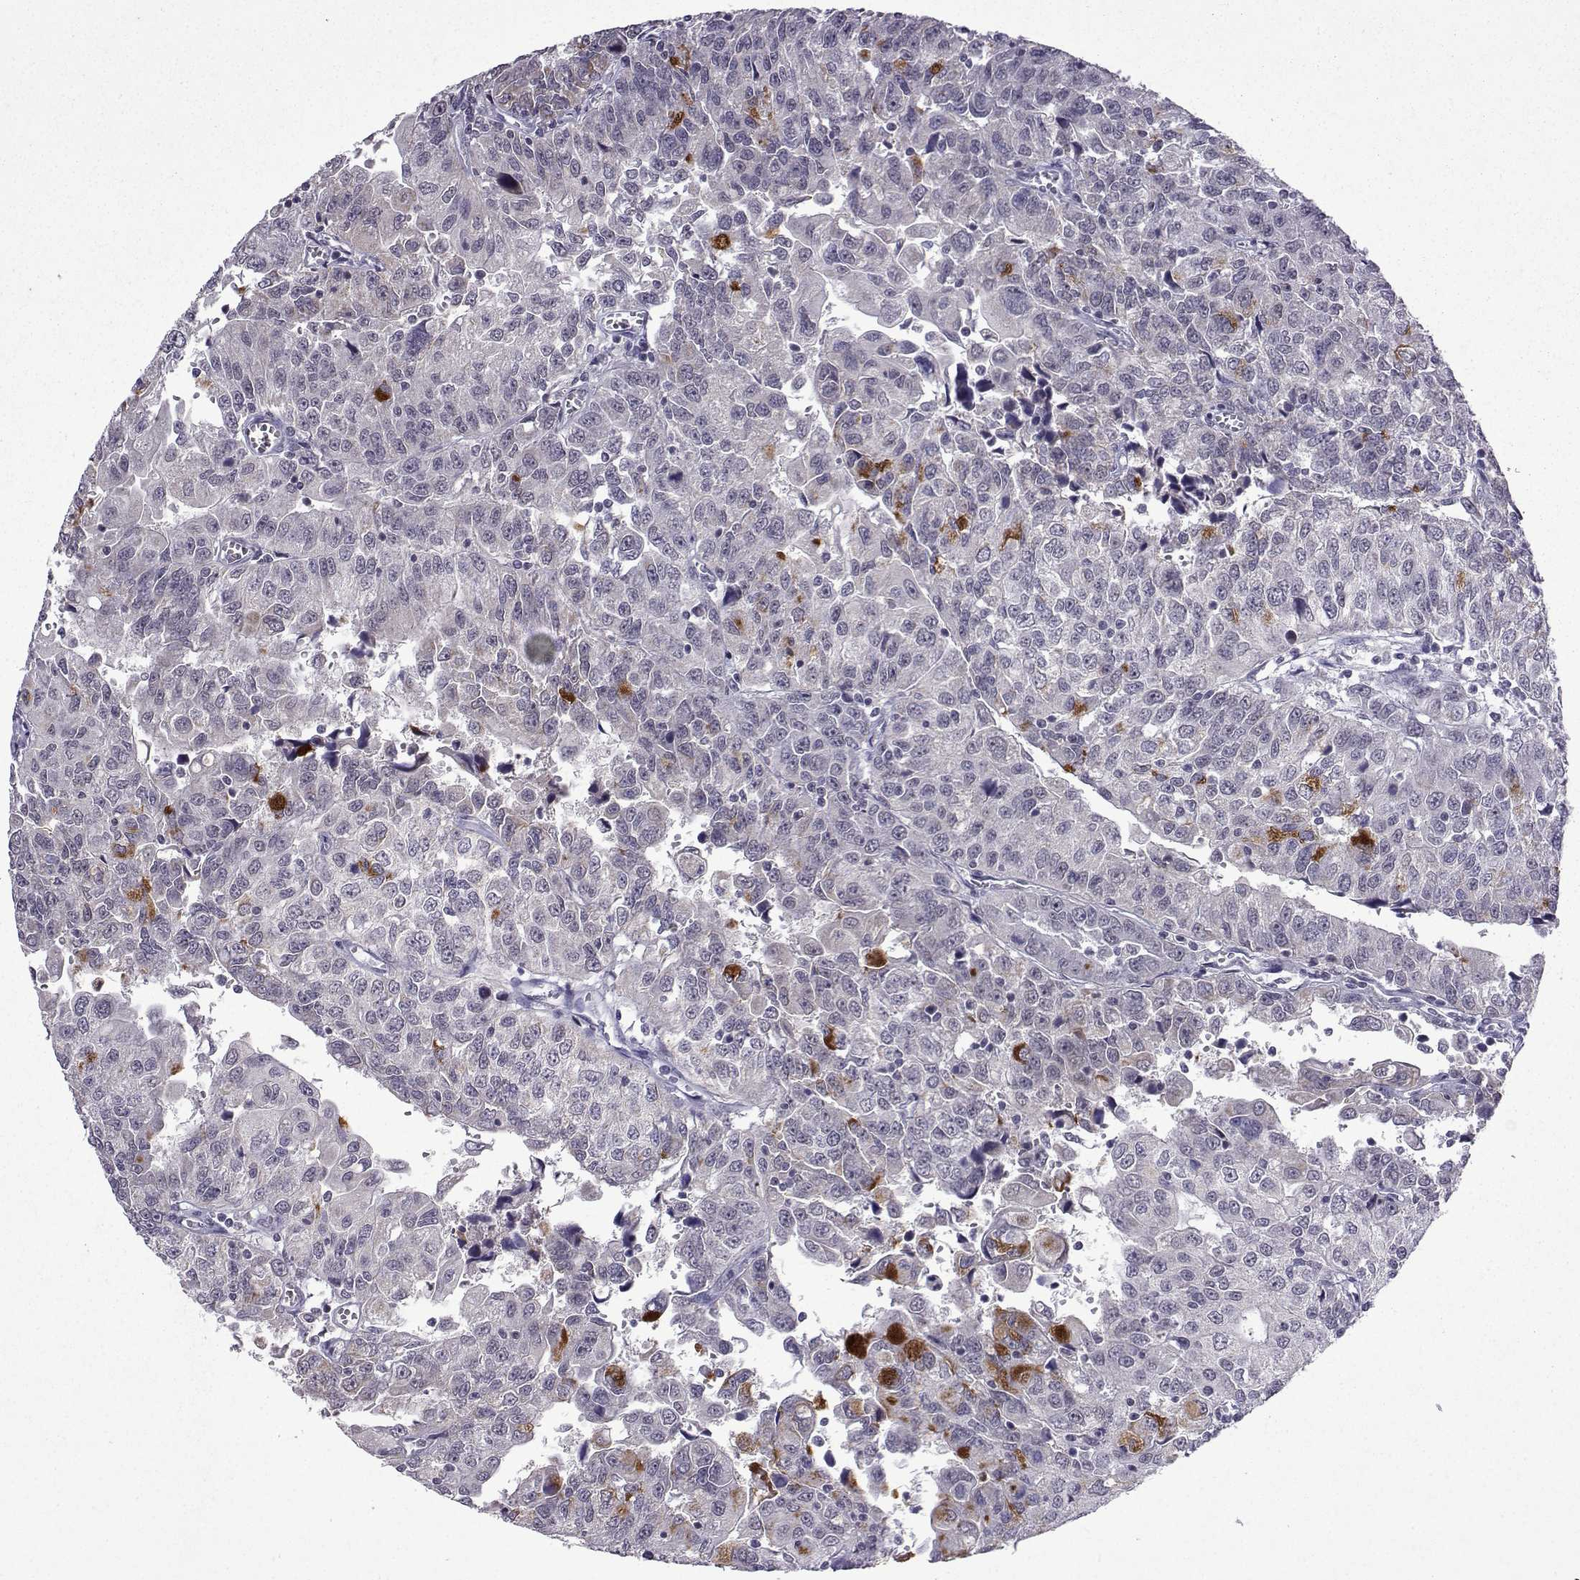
{"staining": {"intensity": "negative", "quantity": "none", "location": "none"}, "tissue": "urothelial cancer", "cell_type": "Tumor cells", "image_type": "cancer", "snomed": [{"axis": "morphology", "description": "Urothelial carcinoma, NOS"}, {"axis": "morphology", "description": "Urothelial carcinoma, High grade"}, {"axis": "topography", "description": "Urinary bladder"}], "caption": "Immunohistochemical staining of urothelial cancer reveals no significant expression in tumor cells.", "gene": "CCL28", "patient": {"sex": "female", "age": 73}}